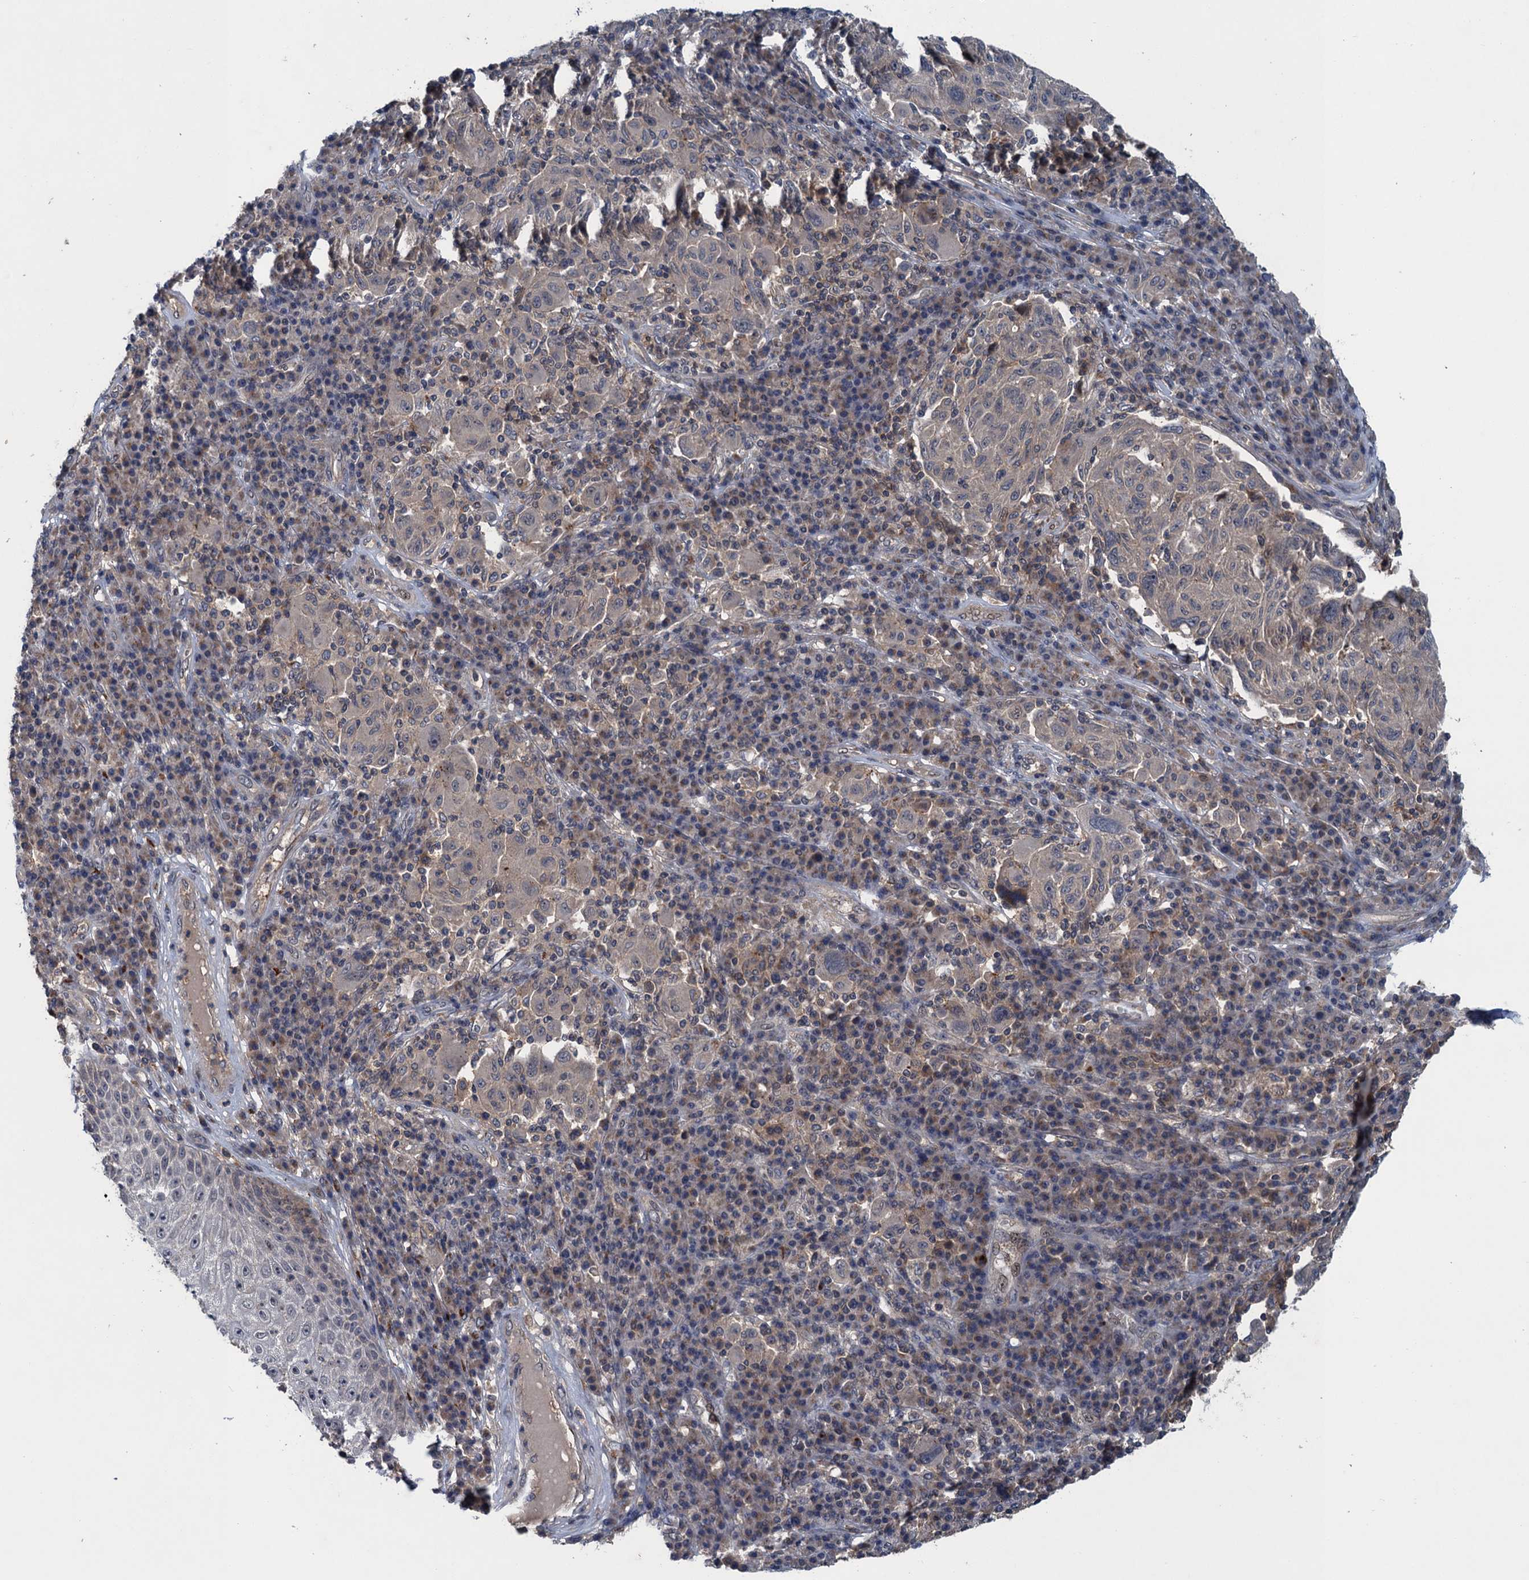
{"staining": {"intensity": "negative", "quantity": "none", "location": "none"}, "tissue": "melanoma", "cell_type": "Tumor cells", "image_type": "cancer", "snomed": [{"axis": "morphology", "description": "Malignant melanoma, NOS"}, {"axis": "topography", "description": "Skin"}], "caption": "Tumor cells show no significant protein positivity in malignant melanoma. The staining was performed using DAB (3,3'-diaminobenzidine) to visualize the protein expression in brown, while the nuclei were stained in blue with hematoxylin (Magnification: 20x).", "gene": "RNF165", "patient": {"sex": "male", "age": 53}}